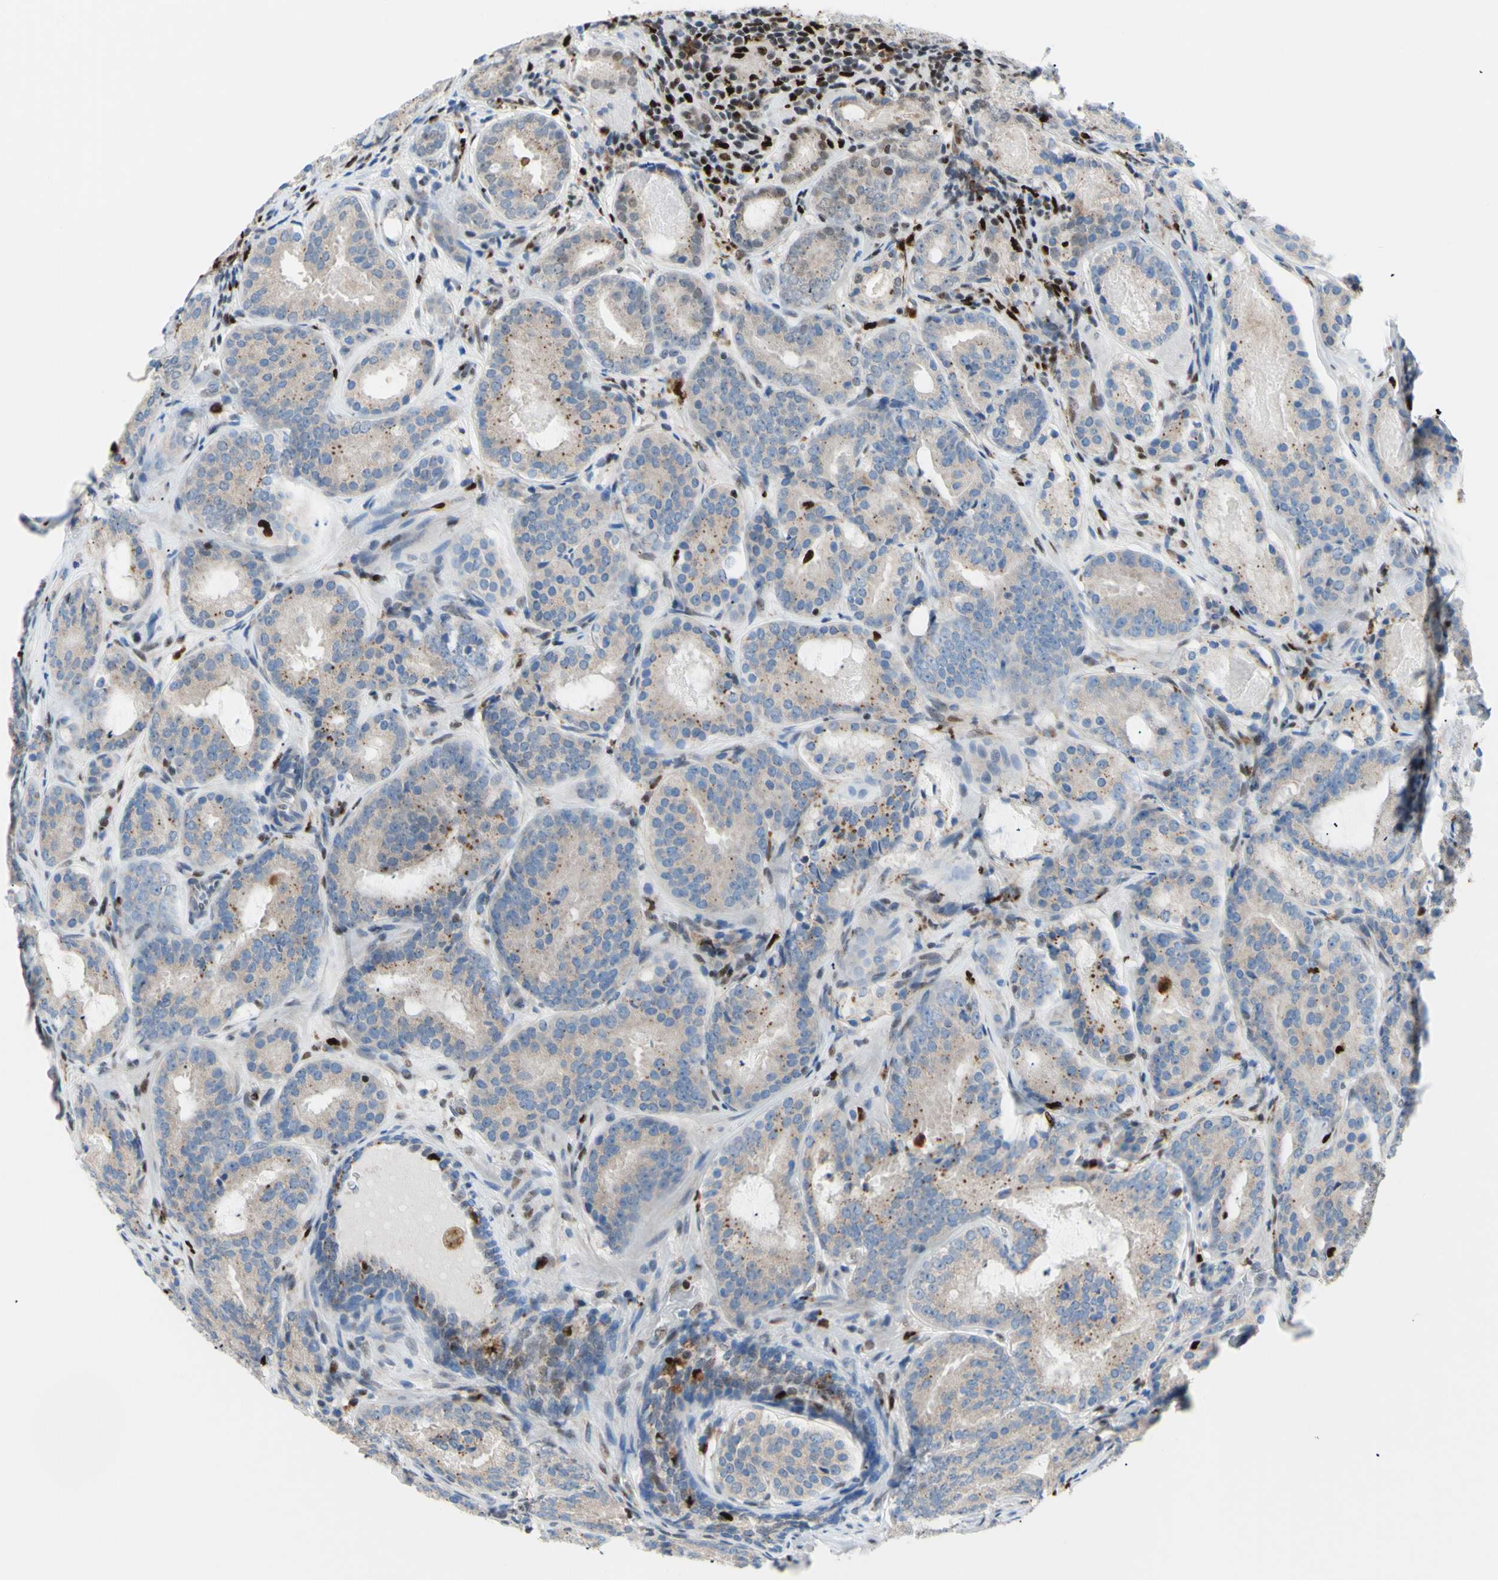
{"staining": {"intensity": "weak", "quantity": ">75%", "location": "cytoplasmic/membranous"}, "tissue": "prostate cancer", "cell_type": "Tumor cells", "image_type": "cancer", "snomed": [{"axis": "morphology", "description": "Adenocarcinoma, Low grade"}, {"axis": "topography", "description": "Prostate"}], "caption": "Weak cytoplasmic/membranous protein staining is identified in approximately >75% of tumor cells in low-grade adenocarcinoma (prostate).", "gene": "EED", "patient": {"sex": "male", "age": 69}}